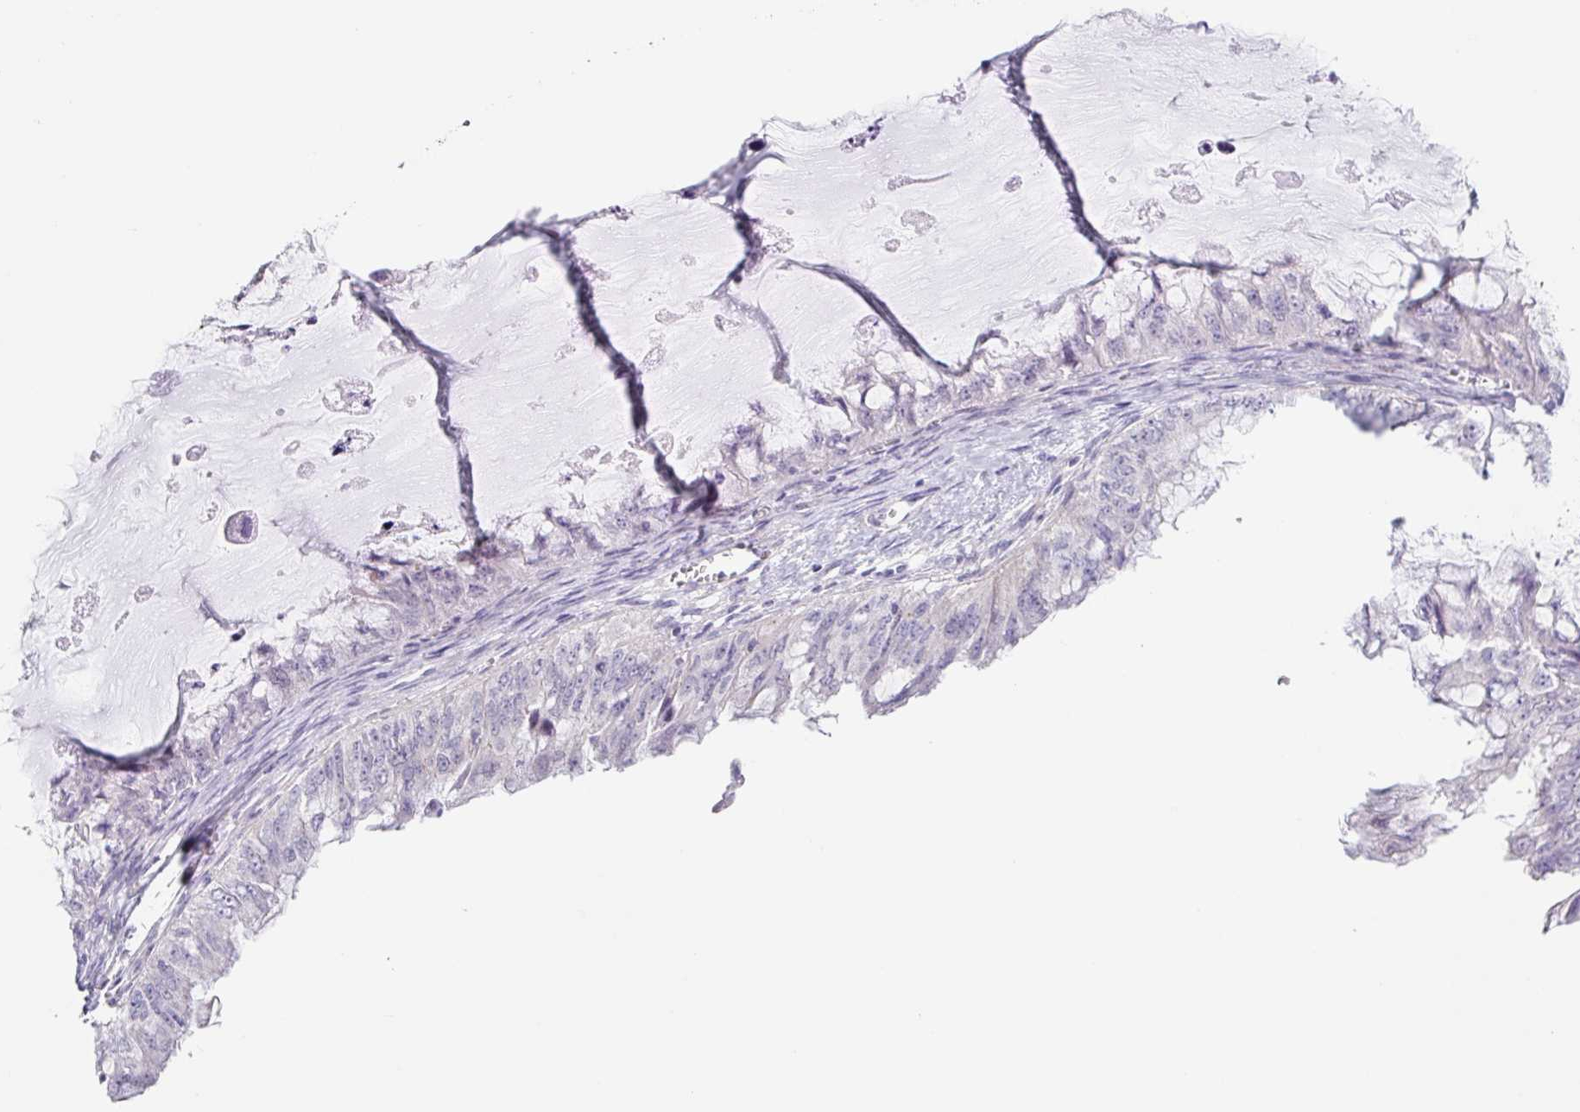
{"staining": {"intensity": "negative", "quantity": "none", "location": "none"}, "tissue": "ovarian cancer", "cell_type": "Tumor cells", "image_type": "cancer", "snomed": [{"axis": "morphology", "description": "Cystadenocarcinoma, mucinous, NOS"}, {"axis": "topography", "description": "Ovary"}], "caption": "Ovarian cancer was stained to show a protein in brown. There is no significant positivity in tumor cells.", "gene": "DCAF17", "patient": {"sex": "female", "age": 72}}